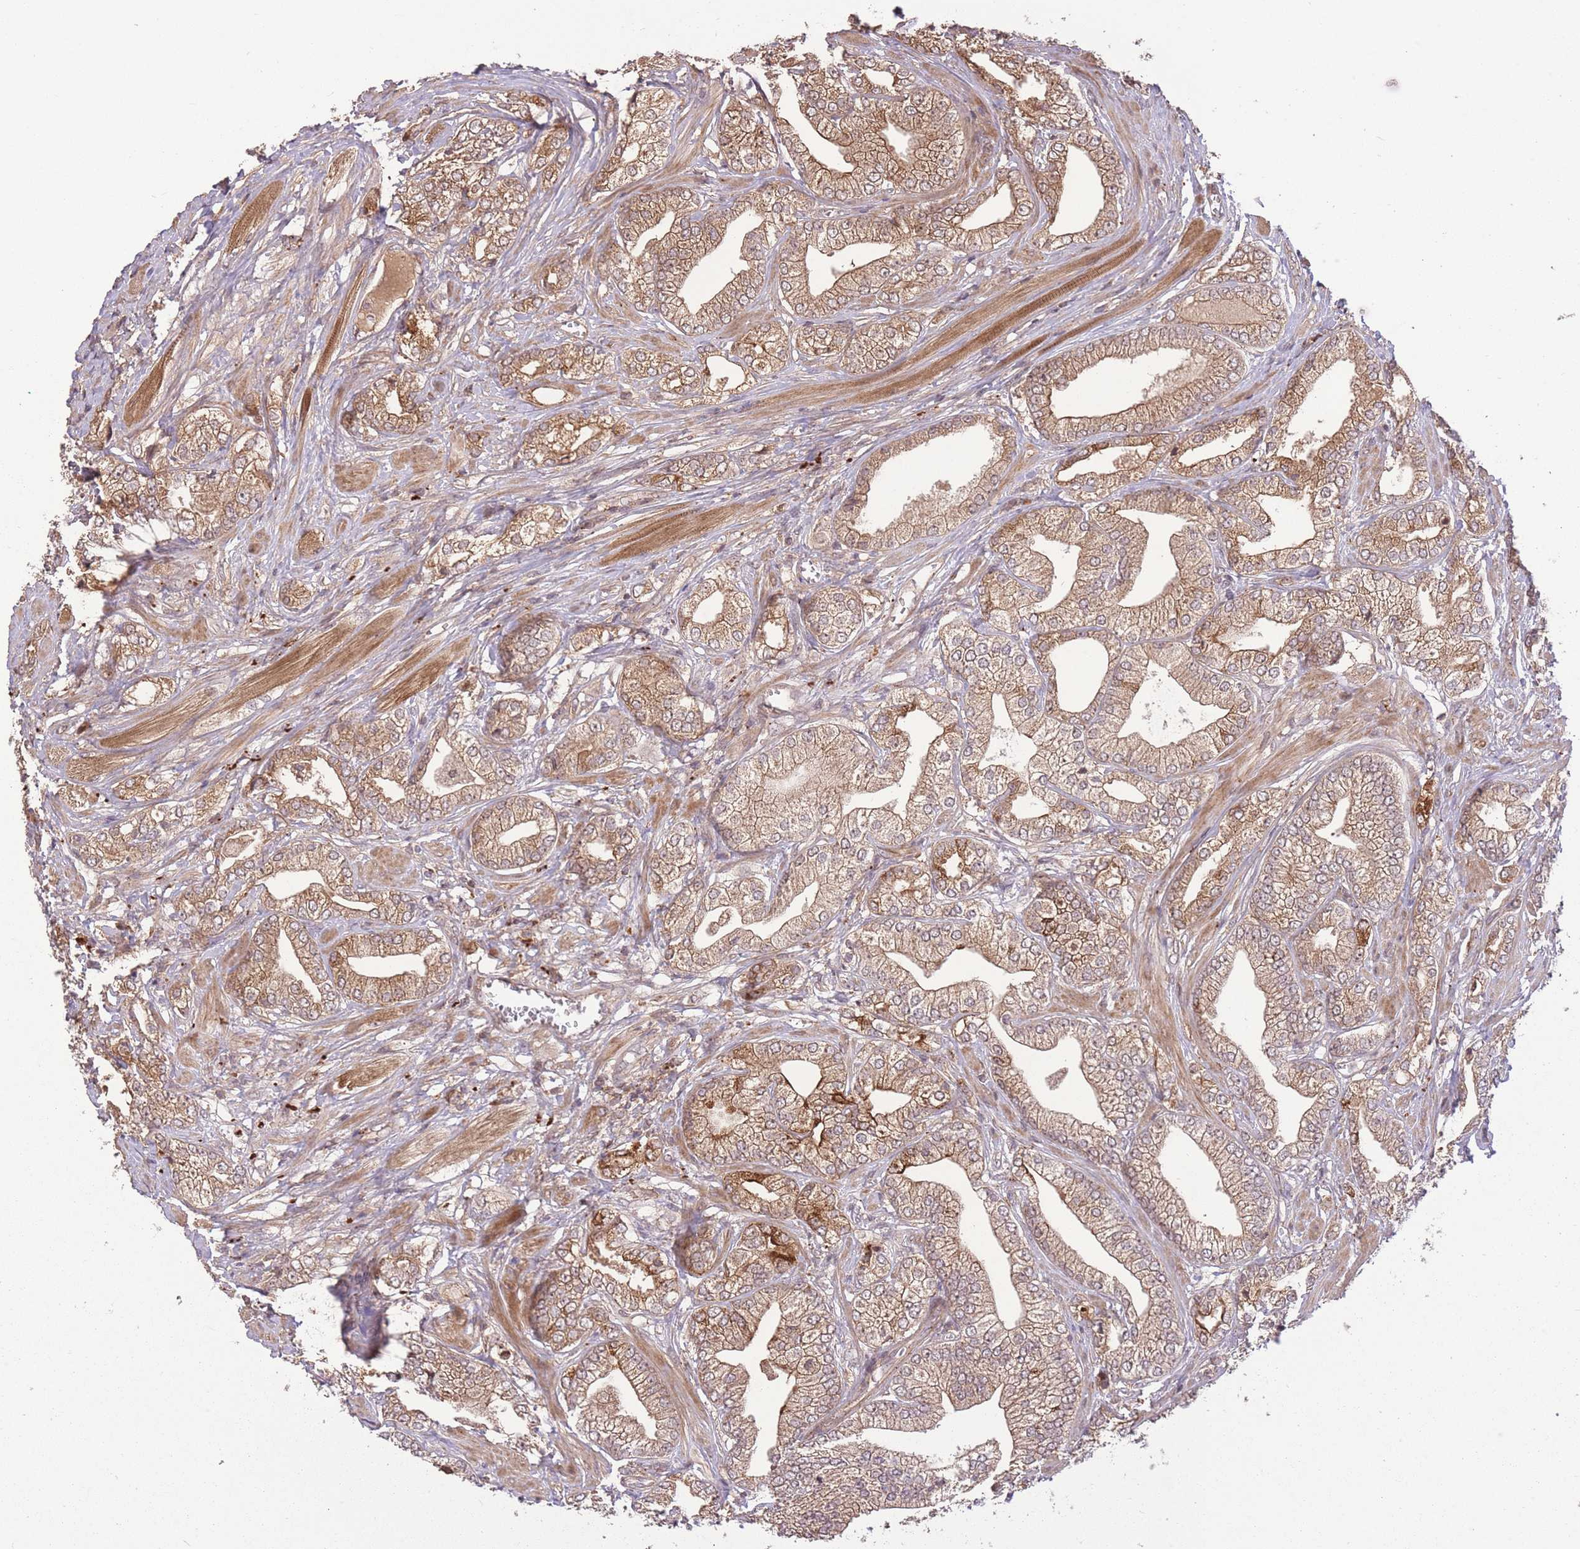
{"staining": {"intensity": "moderate", "quantity": ">75%", "location": "cytoplasmic/membranous"}, "tissue": "prostate cancer", "cell_type": "Tumor cells", "image_type": "cancer", "snomed": [{"axis": "morphology", "description": "Adenocarcinoma, High grade"}, {"axis": "topography", "description": "Prostate"}], "caption": "This histopathology image exhibits immunohistochemistry staining of prostate cancer, with medium moderate cytoplasmic/membranous staining in about >75% of tumor cells.", "gene": "POLR3F", "patient": {"sex": "male", "age": 50}}